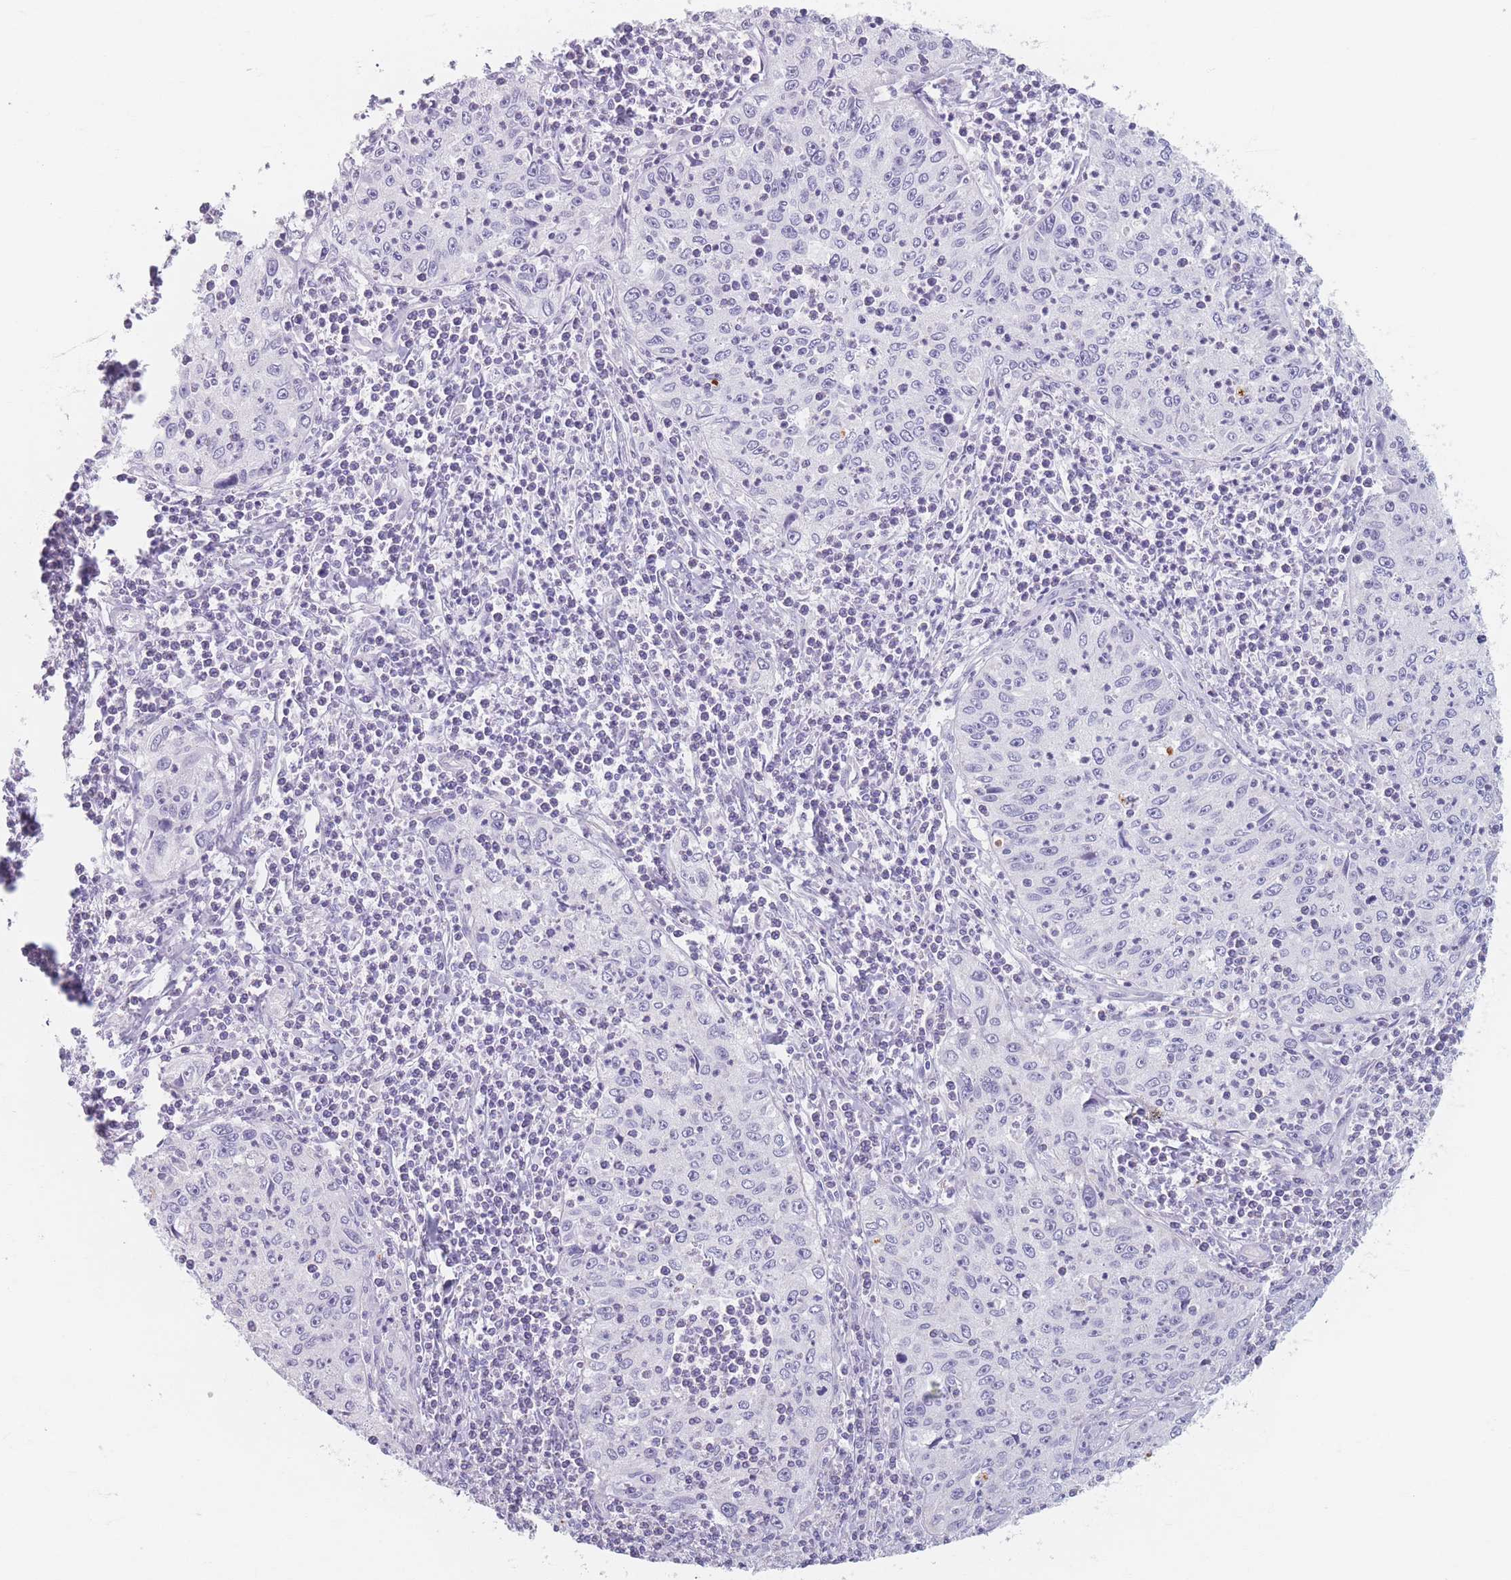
{"staining": {"intensity": "negative", "quantity": "none", "location": "none"}, "tissue": "cervical cancer", "cell_type": "Tumor cells", "image_type": "cancer", "snomed": [{"axis": "morphology", "description": "Squamous cell carcinoma, NOS"}, {"axis": "topography", "description": "Cervix"}], "caption": "Immunohistochemistry (IHC) of cervical cancer (squamous cell carcinoma) exhibits no staining in tumor cells.", "gene": "PIGM", "patient": {"sex": "female", "age": 30}}